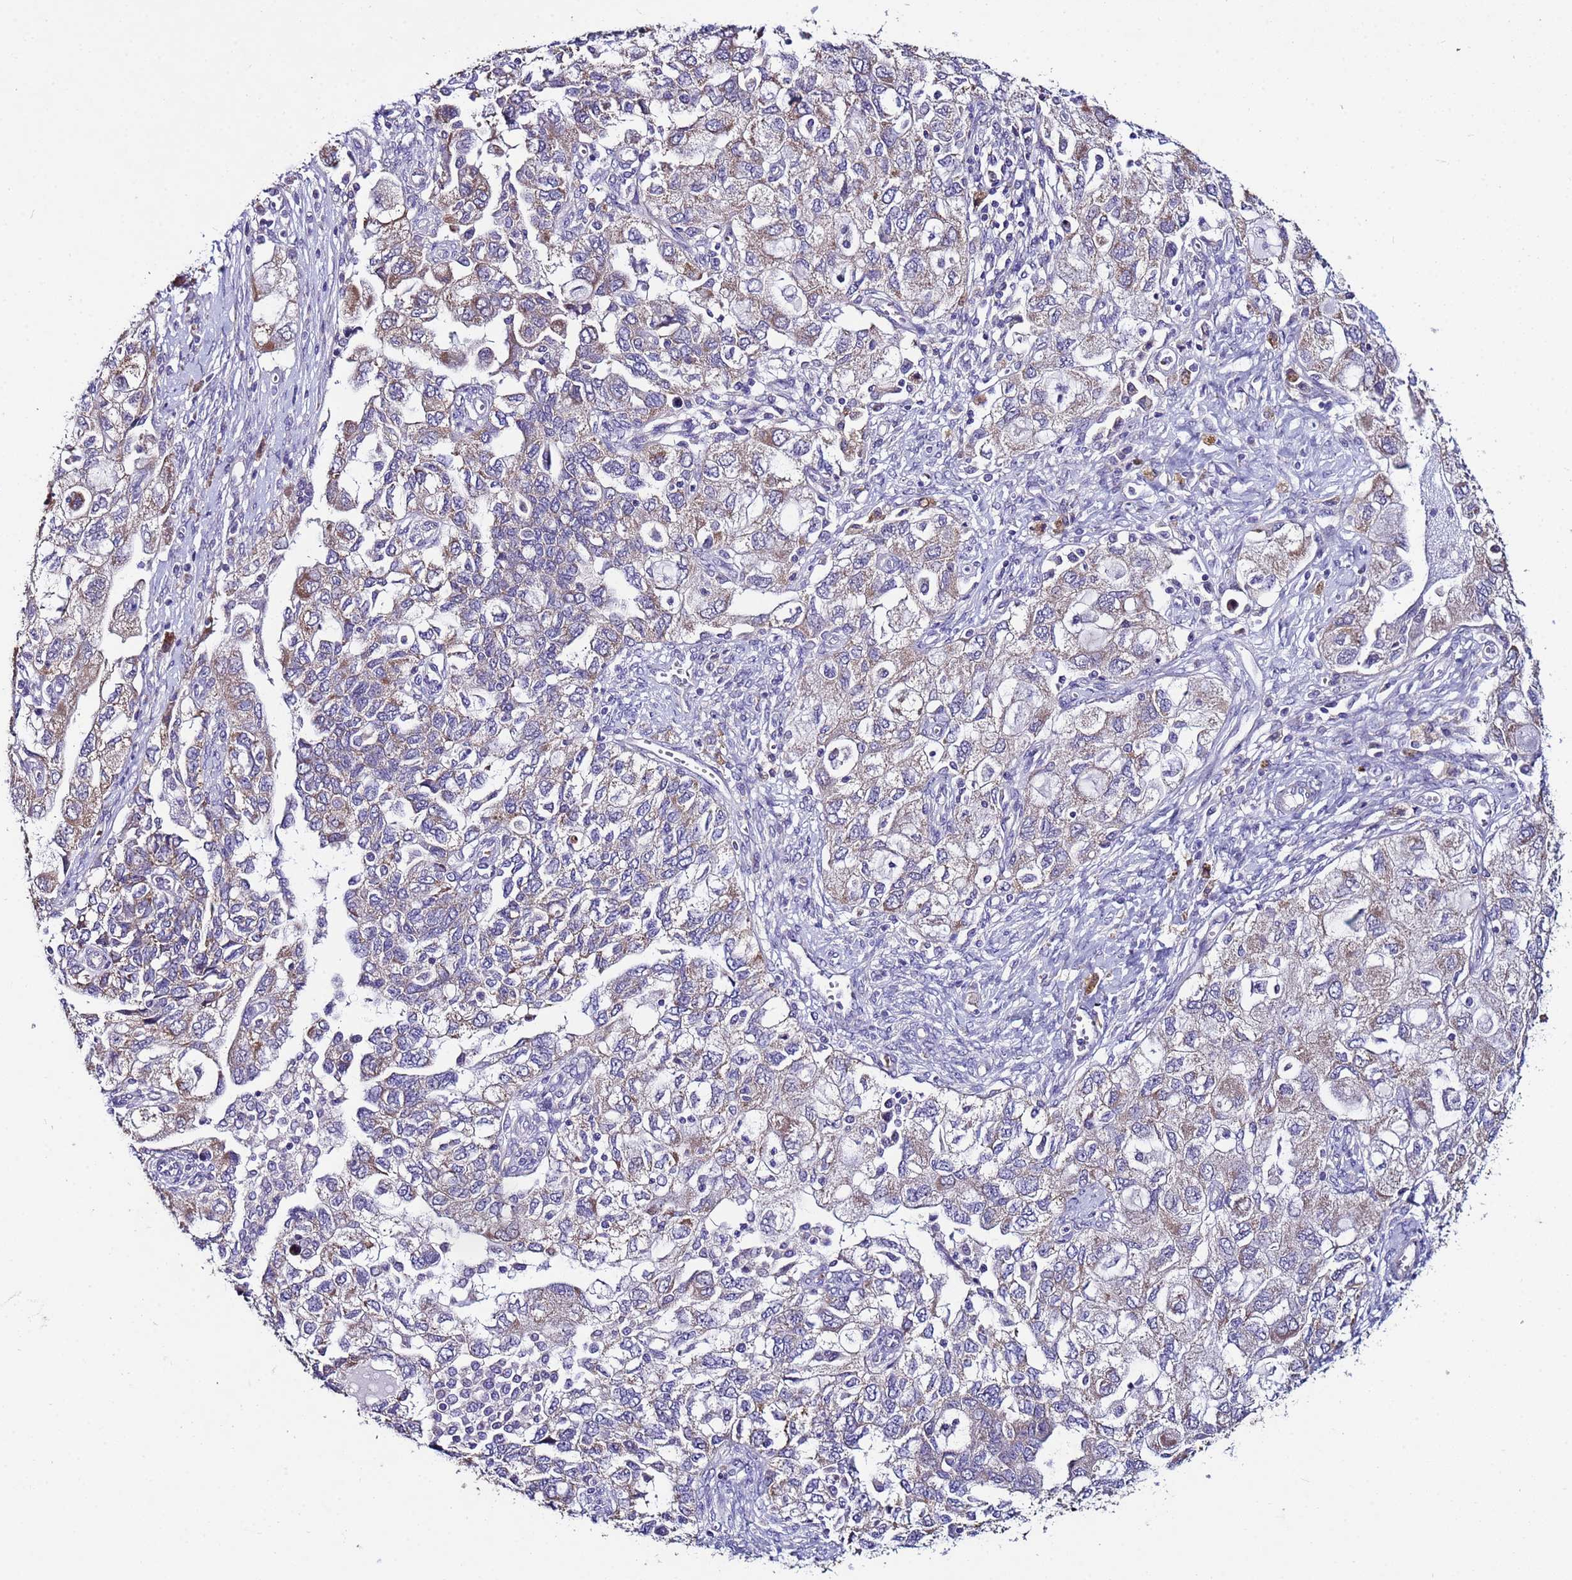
{"staining": {"intensity": "weak", "quantity": "<25%", "location": "cytoplasmic/membranous"}, "tissue": "ovarian cancer", "cell_type": "Tumor cells", "image_type": "cancer", "snomed": [{"axis": "morphology", "description": "Carcinoma, NOS"}, {"axis": "morphology", "description": "Cystadenocarcinoma, serous, NOS"}, {"axis": "topography", "description": "Ovary"}], "caption": "DAB immunohistochemical staining of human carcinoma (ovarian) shows no significant expression in tumor cells.", "gene": "CLHC1", "patient": {"sex": "female", "age": 69}}